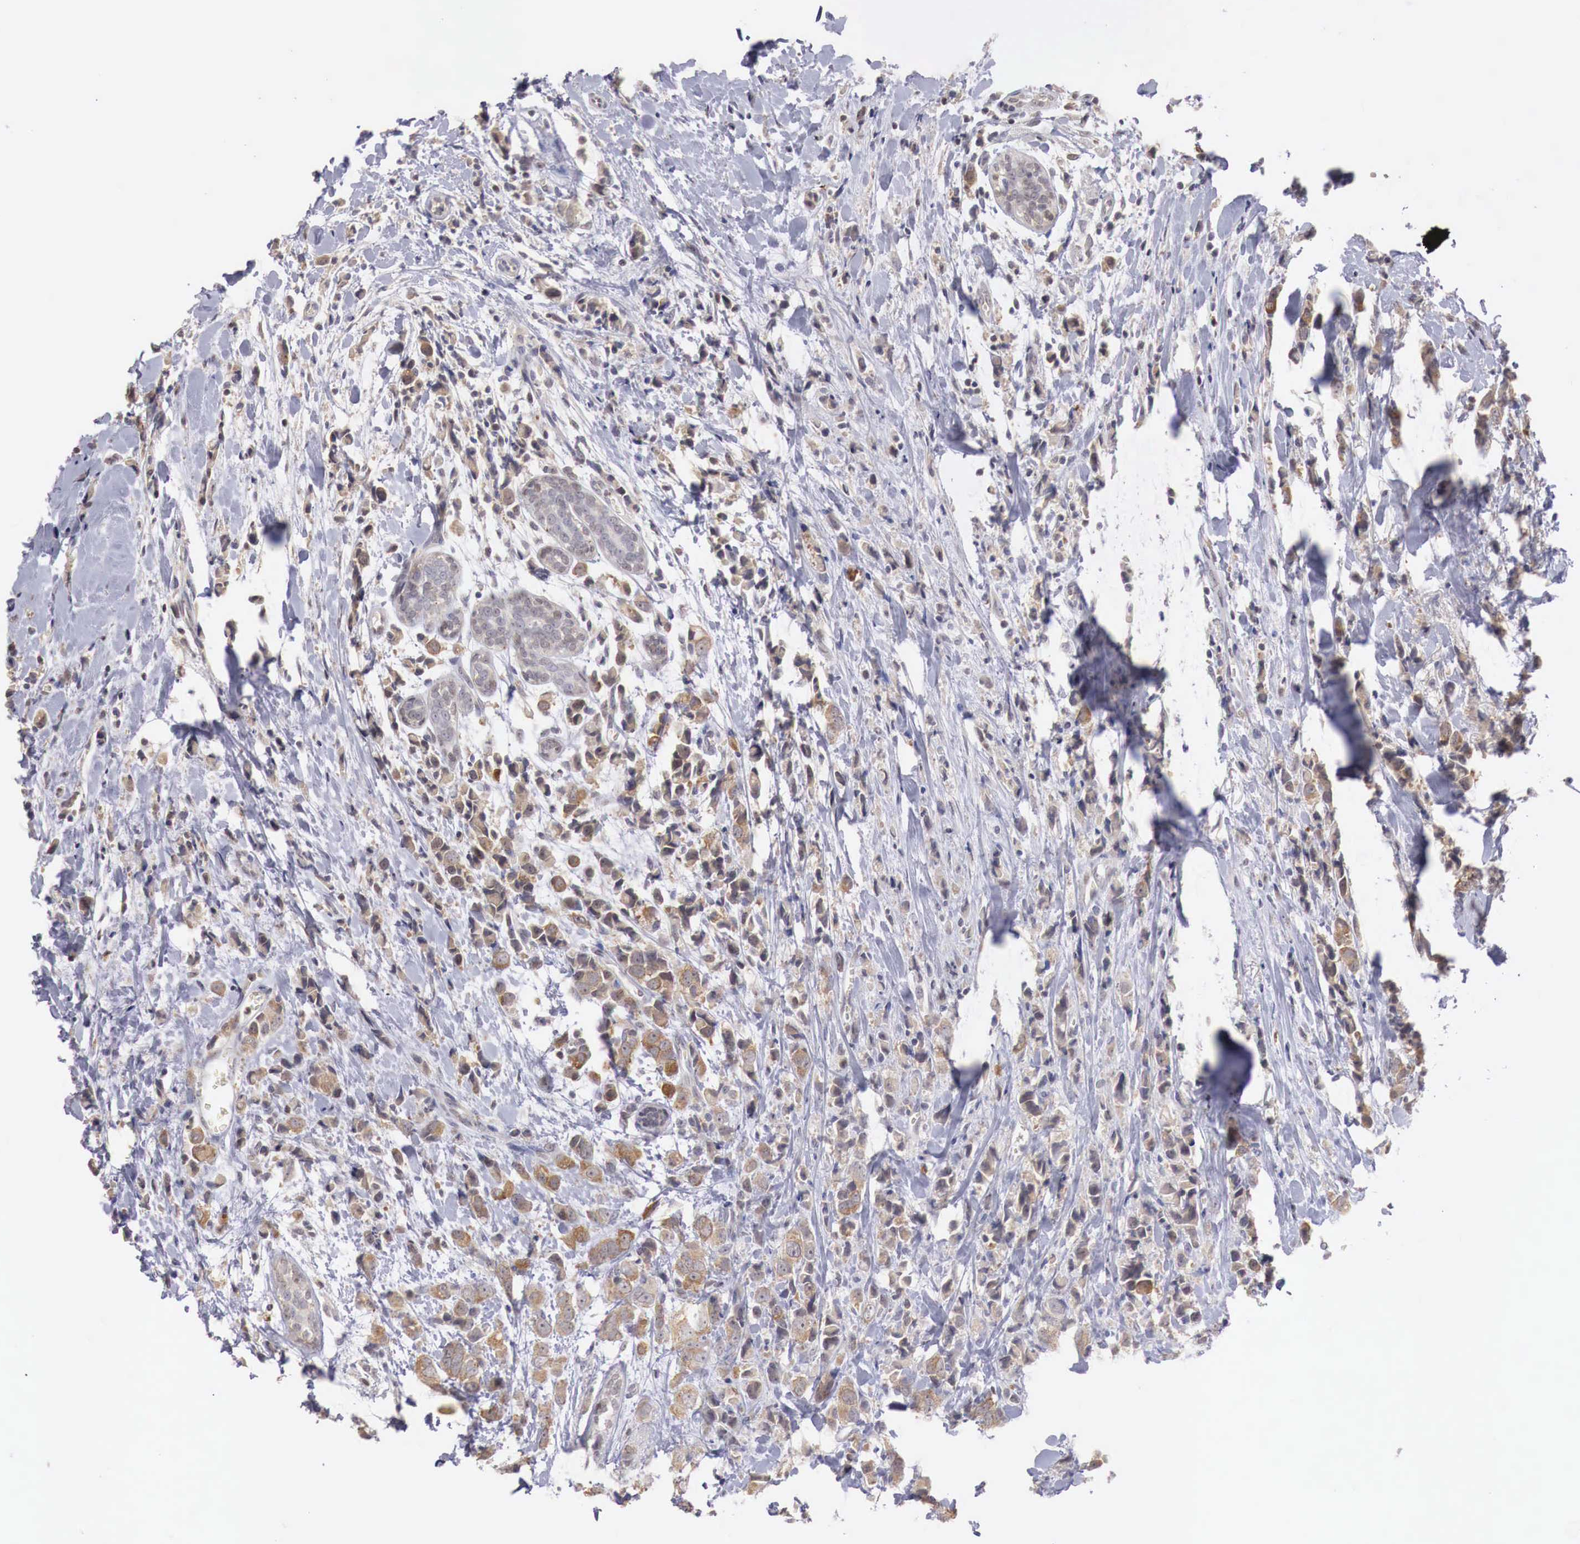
{"staining": {"intensity": "moderate", "quantity": ">75%", "location": "cytoplasmic/membranous"}, "tissue": "breast cancer", "cell_type": "Tumor cells", "image_type": "cancer", "snomed": [{"axis": "morphology", "description": "Lobular carcinoma"}, {"axis": "topography", "description": "Breast"}], "caption": "Human breast cancer (lobular carcinoma) stained with a protein marker exhibits moderate staining in tumor cells.", "gene": "TBC1D9", "patient": {"sex": "female", "age": 57}}